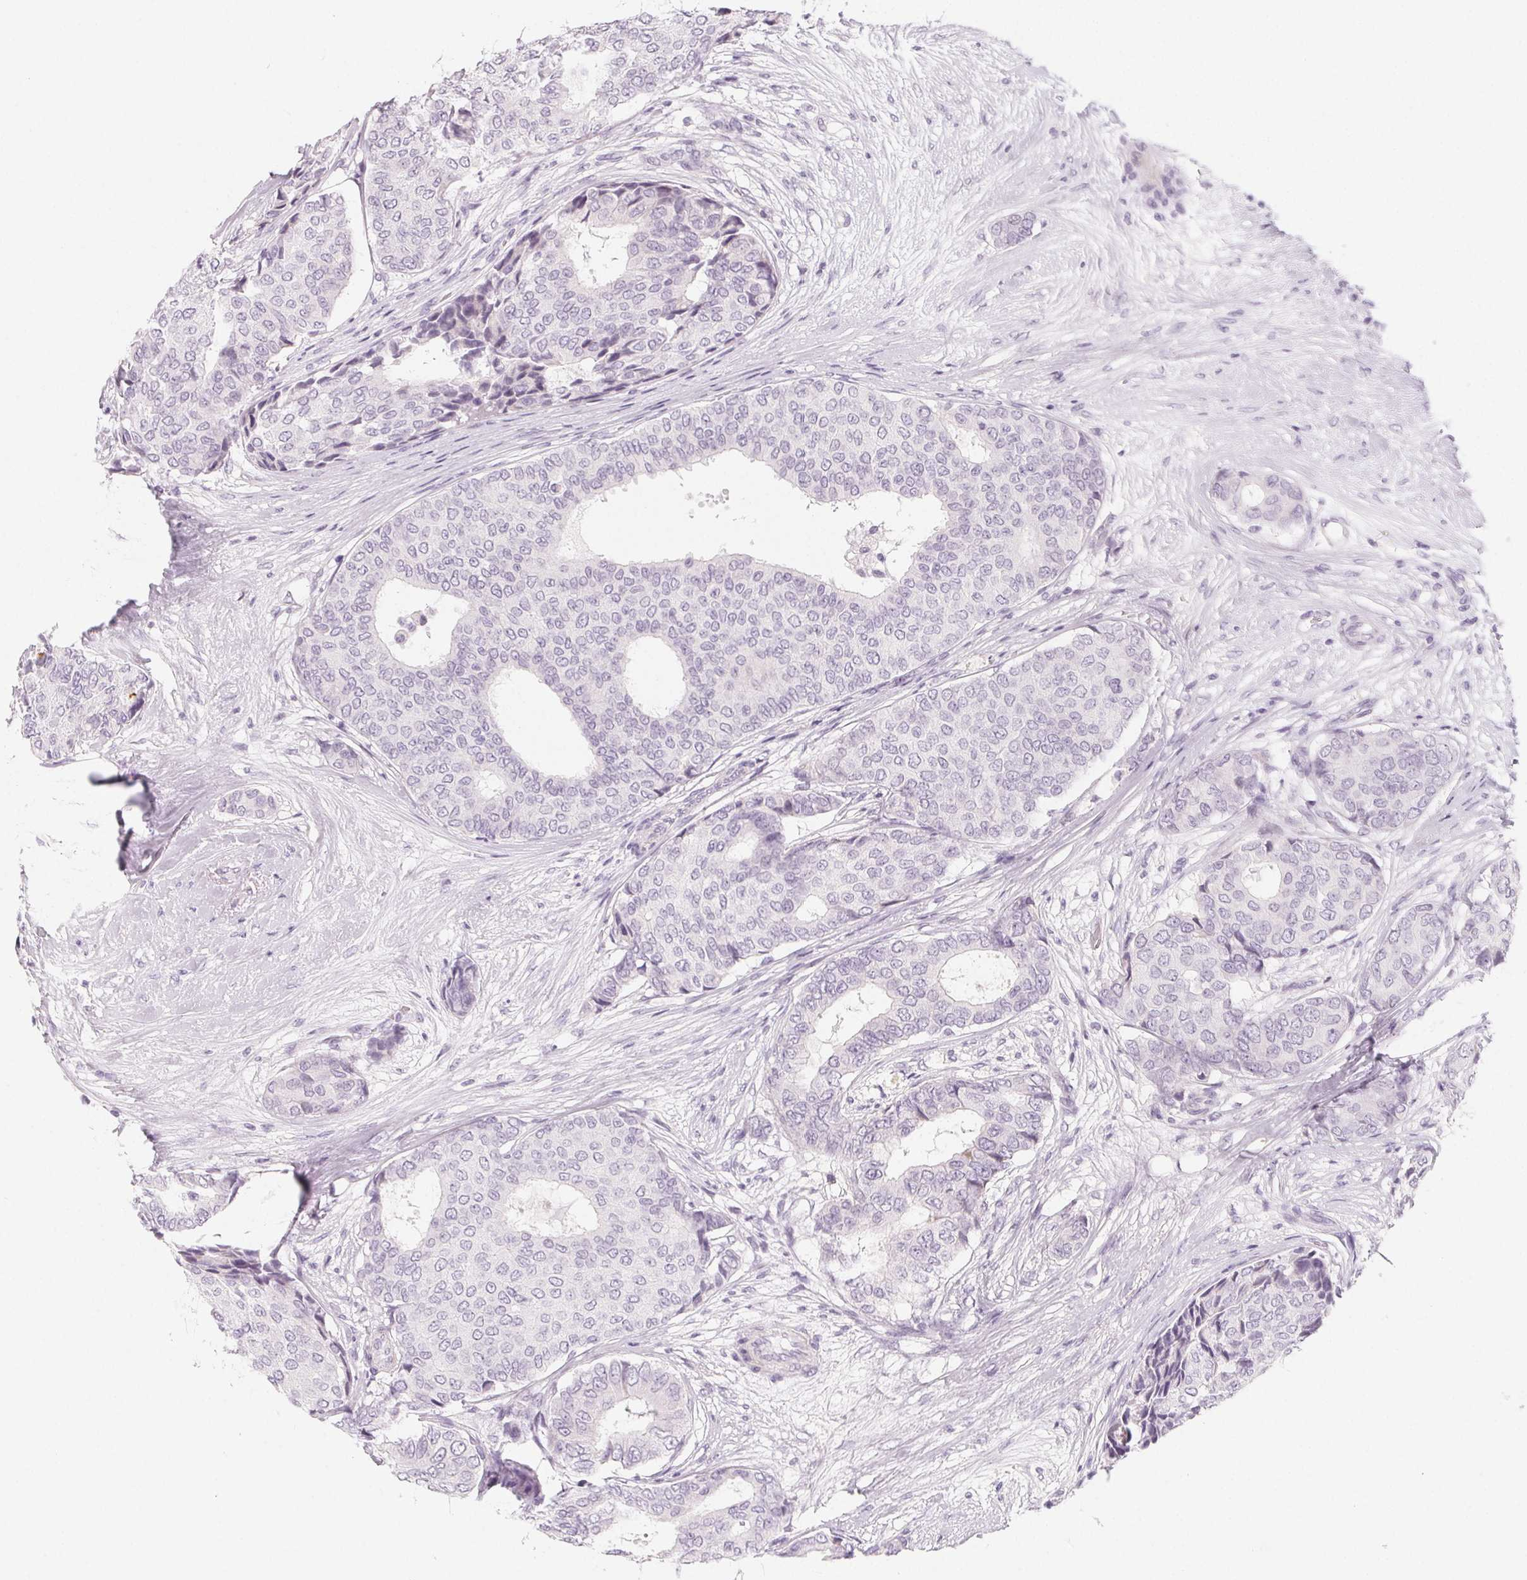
{"staining": {"intensity": "negative", "quantity": "none", "location": "none"}, "tissue": "breast cancer", "cell_type": "Tumor cells", "image_type": "cancer", "snomed": [{"axis": "morphology", "description": "Duct carcinoma"}, {"axis": "topography", "description": "Breast"}], "caption": "Breast cancer was stained to show a protein in brown. There is no significant expression in tumor cells.", "gene": "SH3GL2", "patient": {"sex": "female", "age": 75}}